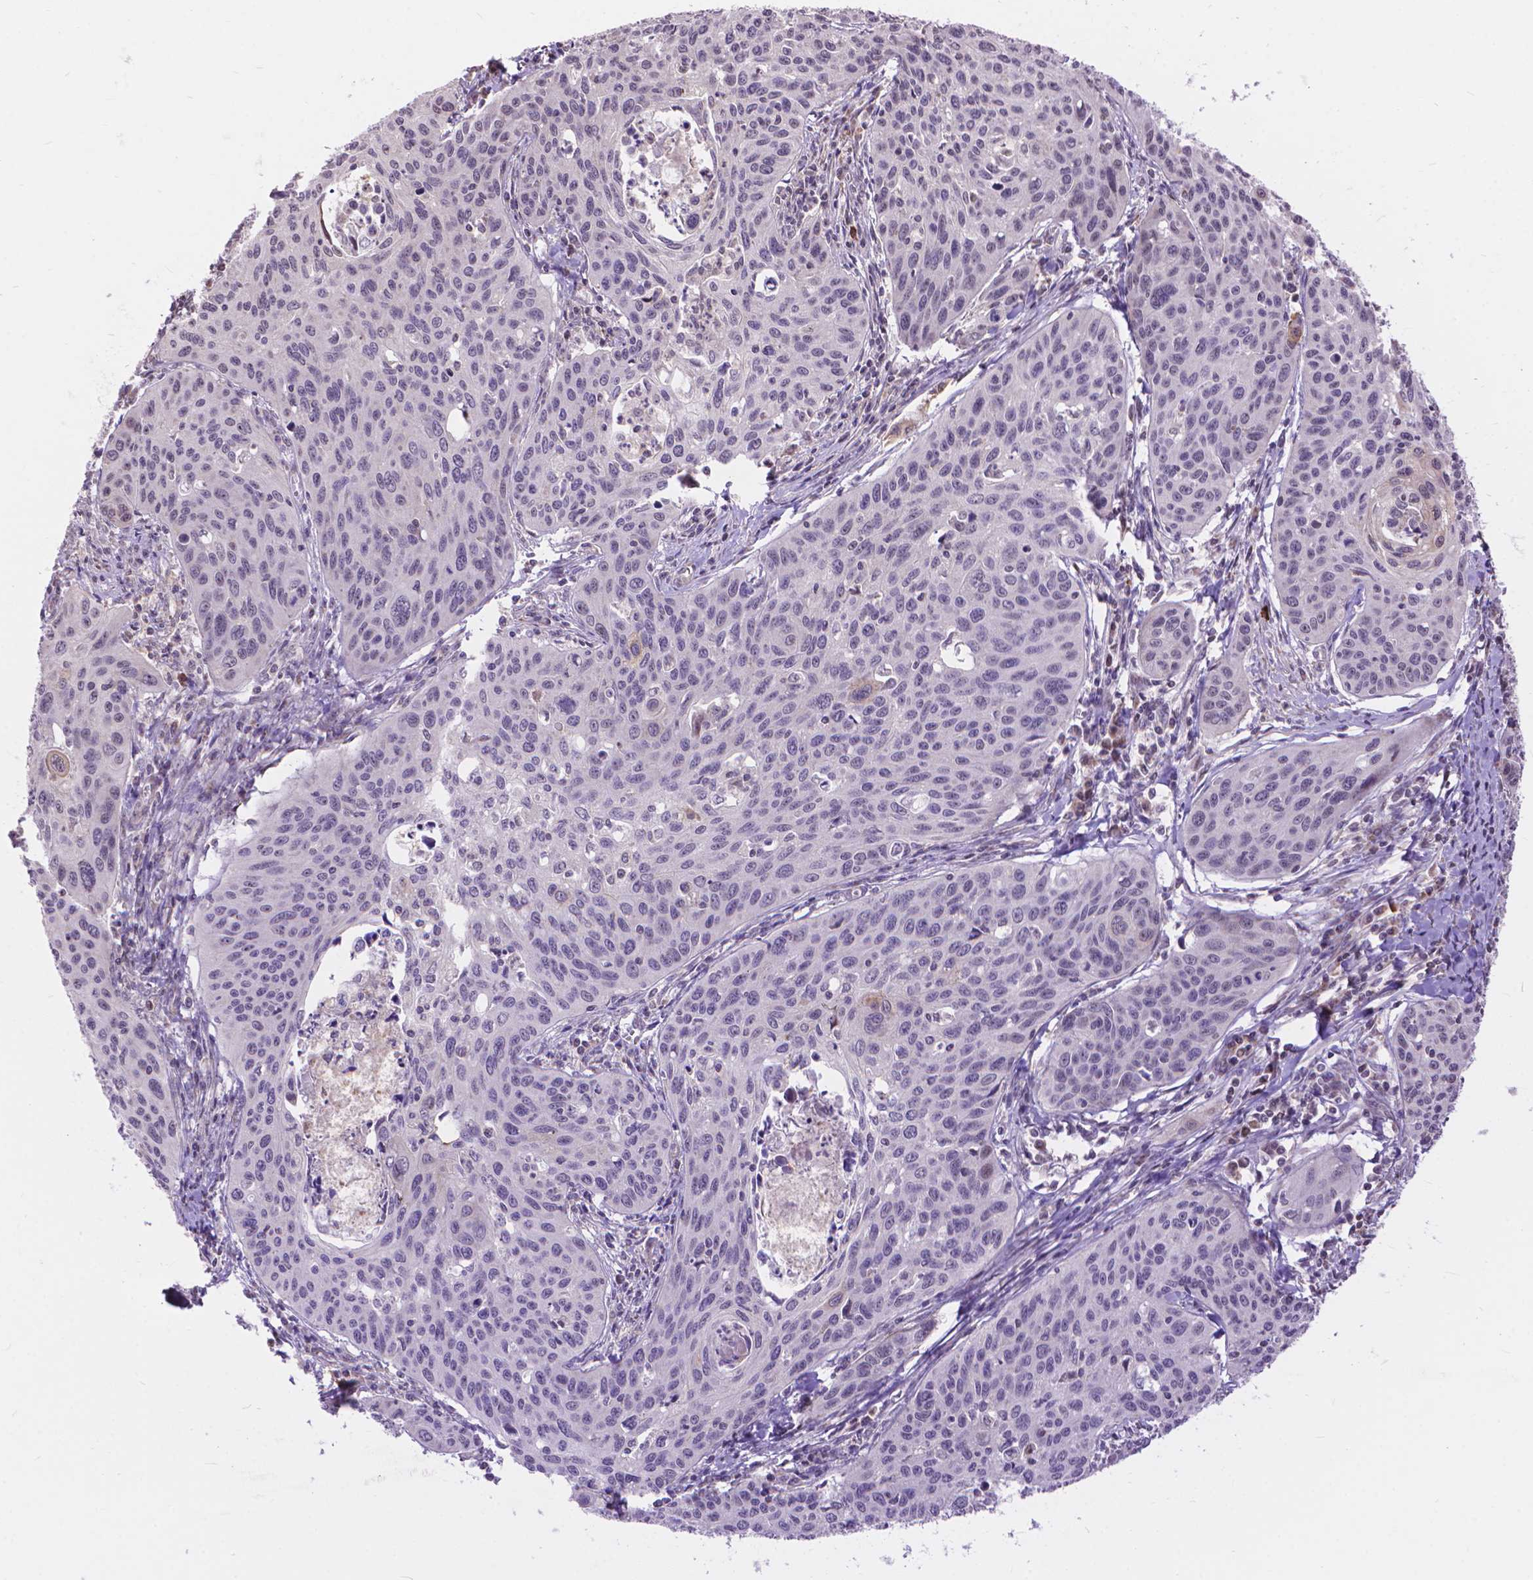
{"staining": {"intensity": "negative", "quantity": "none", "location": "none"}, "tissue": "cervical cancer", "cell_type": "Tumor cells", "image_type": "cancer", "snomed": [{"axis": "morphology", "description": "Squamous cell carcinoma, NOS"}, {"axis": "topography", "description": "Cervix"}], "caption": "This is an immunohistochemistry (IHC) photomicrograph of cervical cancer. There is no positivity in tumor cells.", "gene": "TMEM135", "patient": {"sex": "female", "age": 31}}